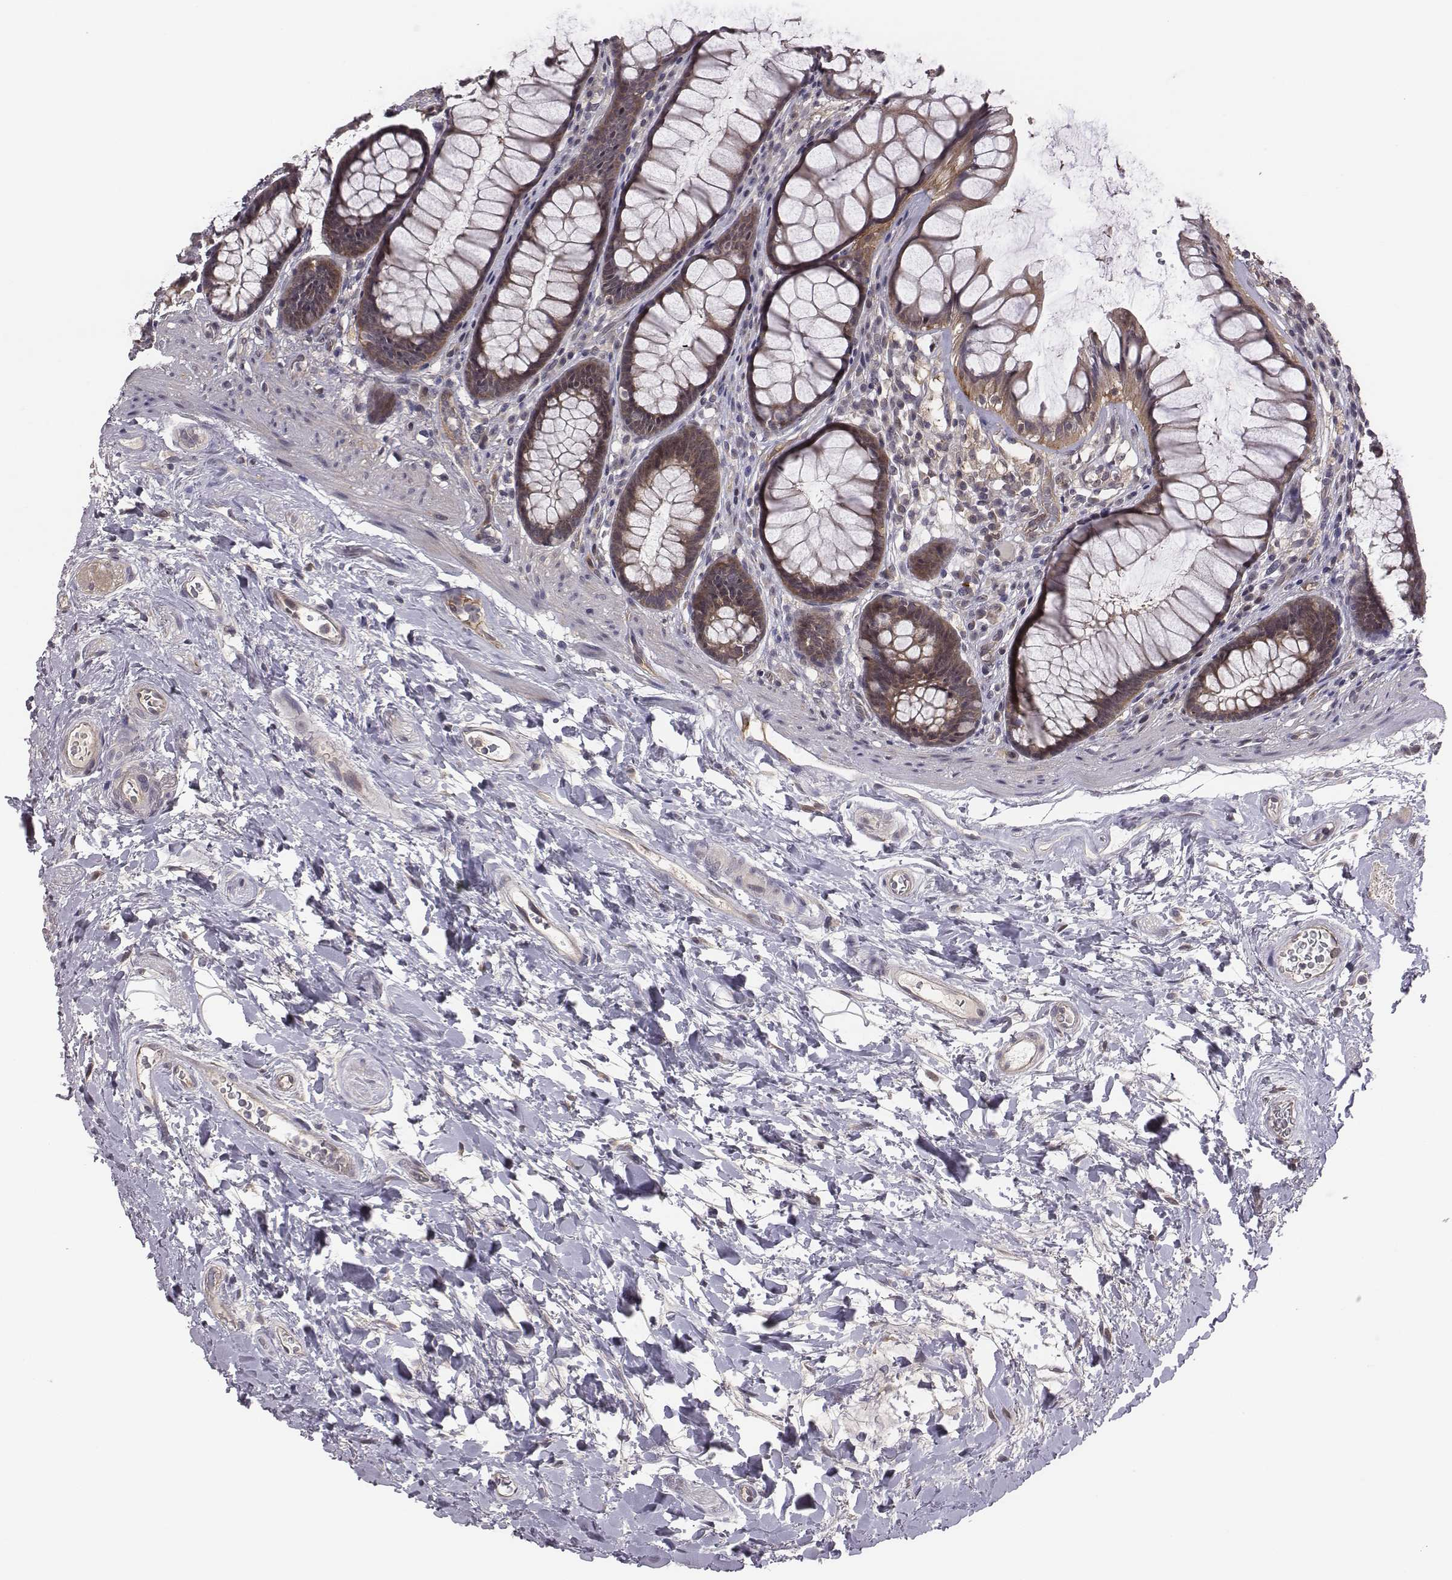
{"staining": {"intensity": "moderate", "quantity": ">75%", "location": "cytoplasmic/membranous"}, "tissue": "rectum", "cell_type": "Glandular cells", "image_type": "normal", "snomed": [{"axis": "morphology", "description": "Normal tissue, NOS"}, {"axis": "topography", "description": "Rectum"}], "caption": "Rectum was stained to show a protein in brown. There is medium levels of moderate cytoplasmic/membranous expression in about >75% of glandular cells. The staining was performed using DAB (3,3'-diaminobenzidine) to visualize the protein expression in brown, while the nuclei were stained in blue with hematoxylin (Magnification: 20x).", "gene": "SMURF2", "patient": {"sex": "male", "age": 72}}